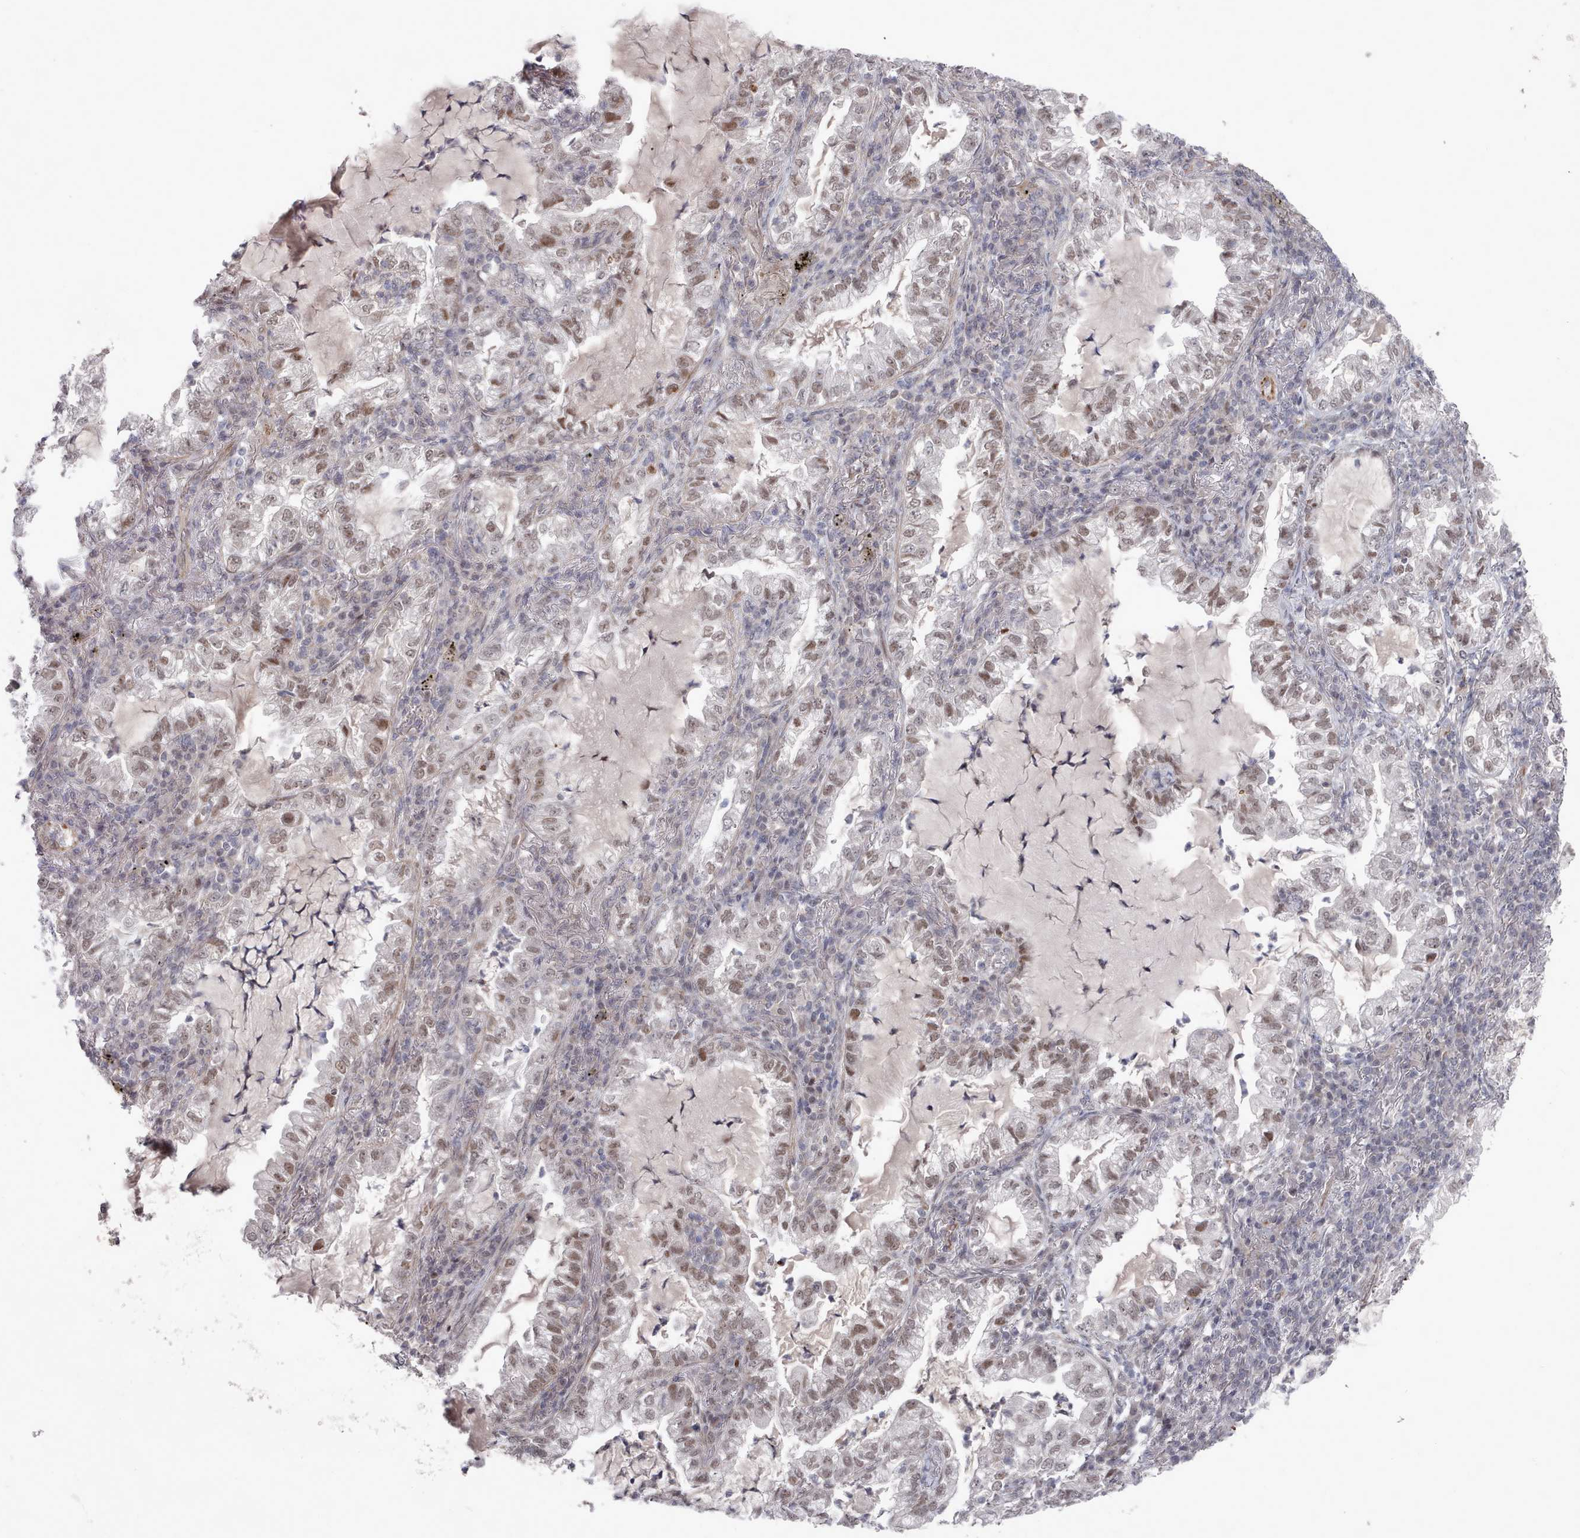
{"staining": {"intensity": "moderate", "quantity": "<25%", "location": "nuclear"}, "tissue": "lung cancer", "cell_type": "Tumor cells", "image_type": "cancer", "snomed": [{"axis": "morphology", "description": "Adenocarcinoma, NOS"}, {"axis": "topography", "description": "Lung"}], "caption": "Immunohistochemistry (IHC) micrograph of neoplastic tissue: lung cancer (adenocarcinoma) stained using immunohistochemistry demonstrates low levels of moderate protein expression localized specifically in the nuclear of tumor cells, appearing as a nuclear brown color.", "gene": "CPSF4", "patient": {"sex": "female", "age": 73}}